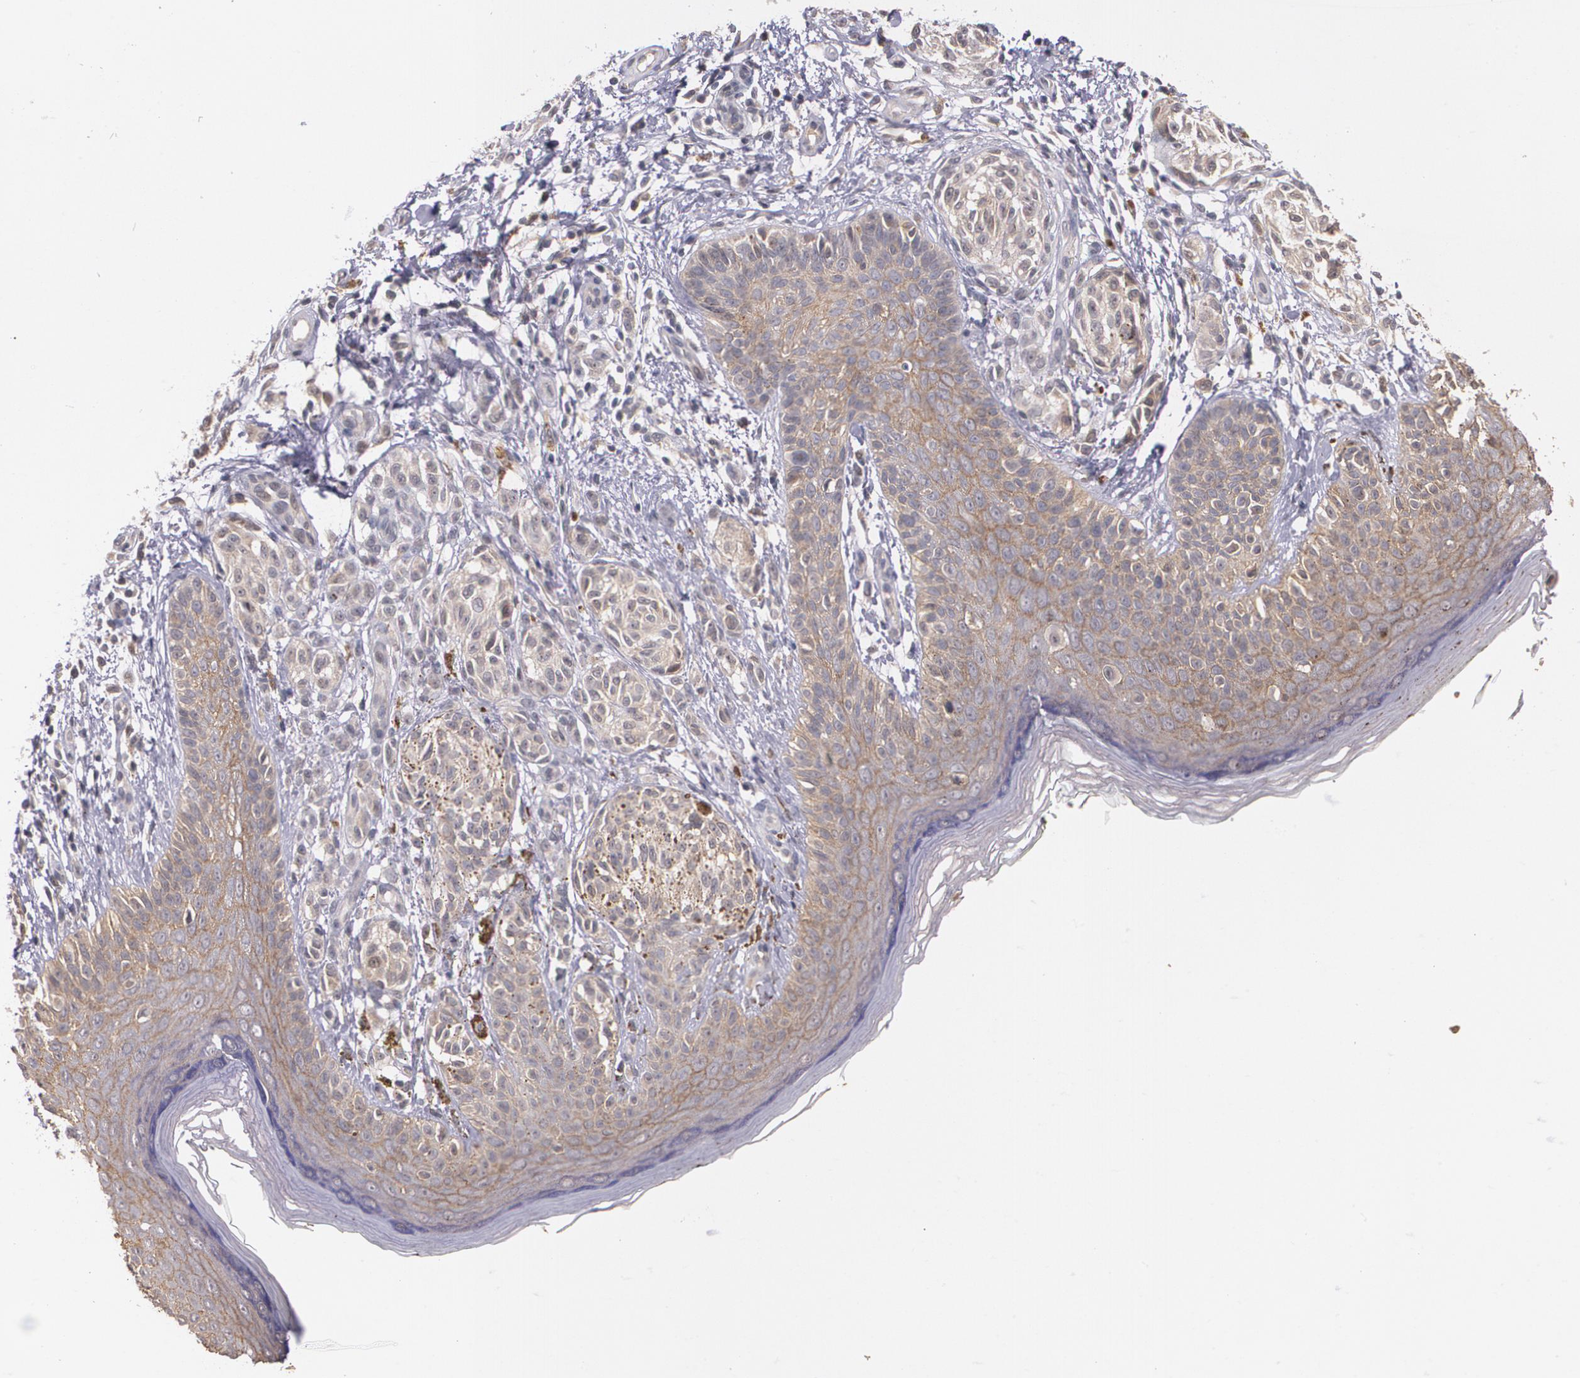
{"staining": {"intensity": "weak", "quantity": ">75%", "location": "cytoplasmic/membranous"}, "tissue": "melanoma", "cell_type": "Tumor cells", "image_type": "cancer", "snomed": [{"axis": "morphology", "description": "Malignant melanoma, NOS"}, {"axis": "topography", "description": "Skin"}], "caption": "Malignant melanoma was stained to show a protein in brown. There is low levels of weak cytoplasmic/membranous expression in about >75% of tumor cells.", "gene": "IFNGR2", "patient": {"sex": "male", "age": 57}}